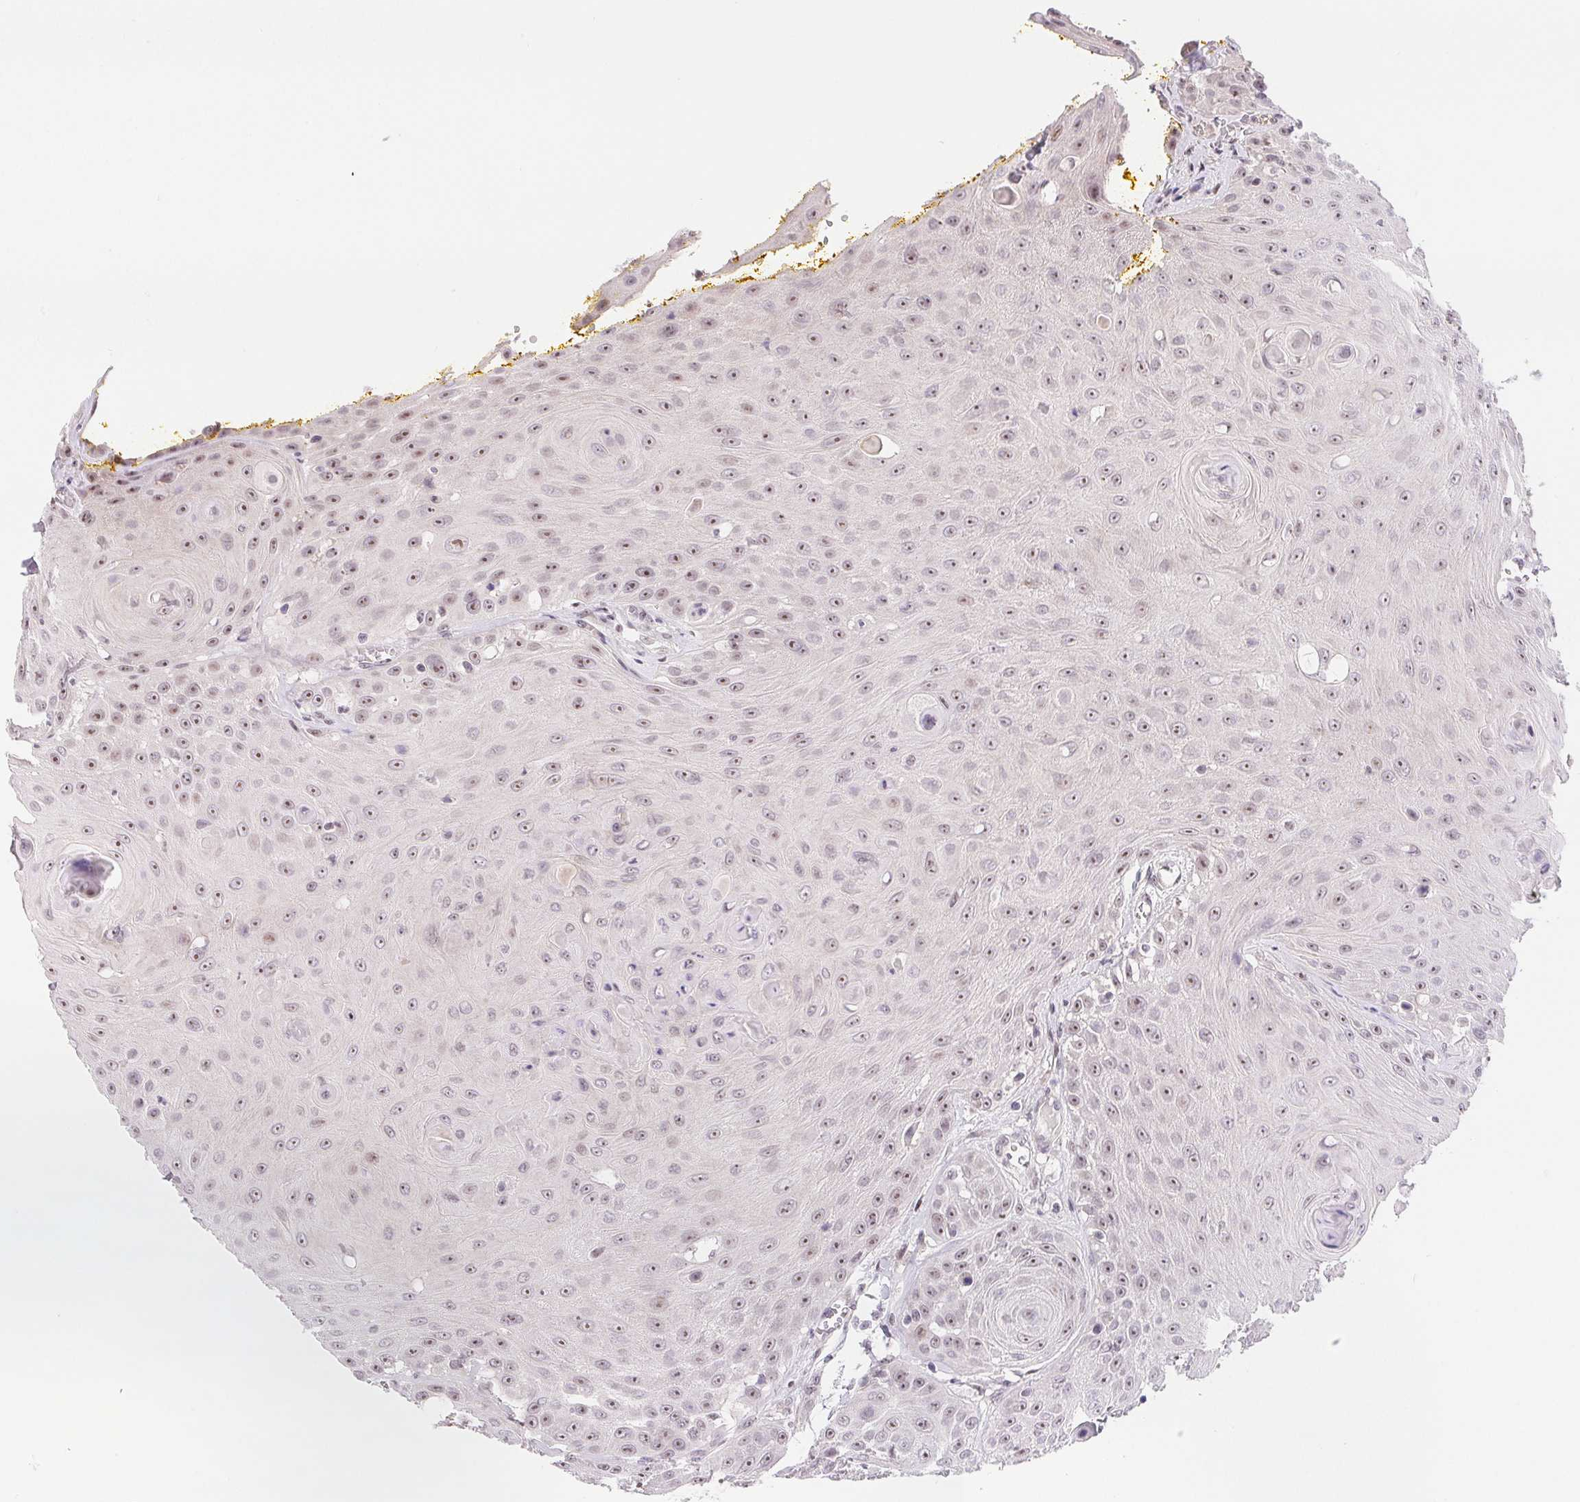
{"staining": {"intensity": "moderate", "quantity": ">75%", "location": "nuclear"}, "tissue": "head and neck cancer", "cell_type": "Tumor cells", "image_type": "cancer", "snomed": [{"axis": "morphology", "description": "Squamous cell carcinoma, NOS"}, {"axis": "topography", "description": "Oral tissue"}, {"axis": "topography", "description": "Head-Neck"}], "caption": "Immunohistochemistry (IHC) histopathology image of human head and neck cancer (squamous cell carcinoma) stained for a protein (brown), which displays medium levels of moderate nuclear staining in about >75% of tumor cells.", "gene": "LCA5L", "patient": {"sex": "male", "age": 81}}